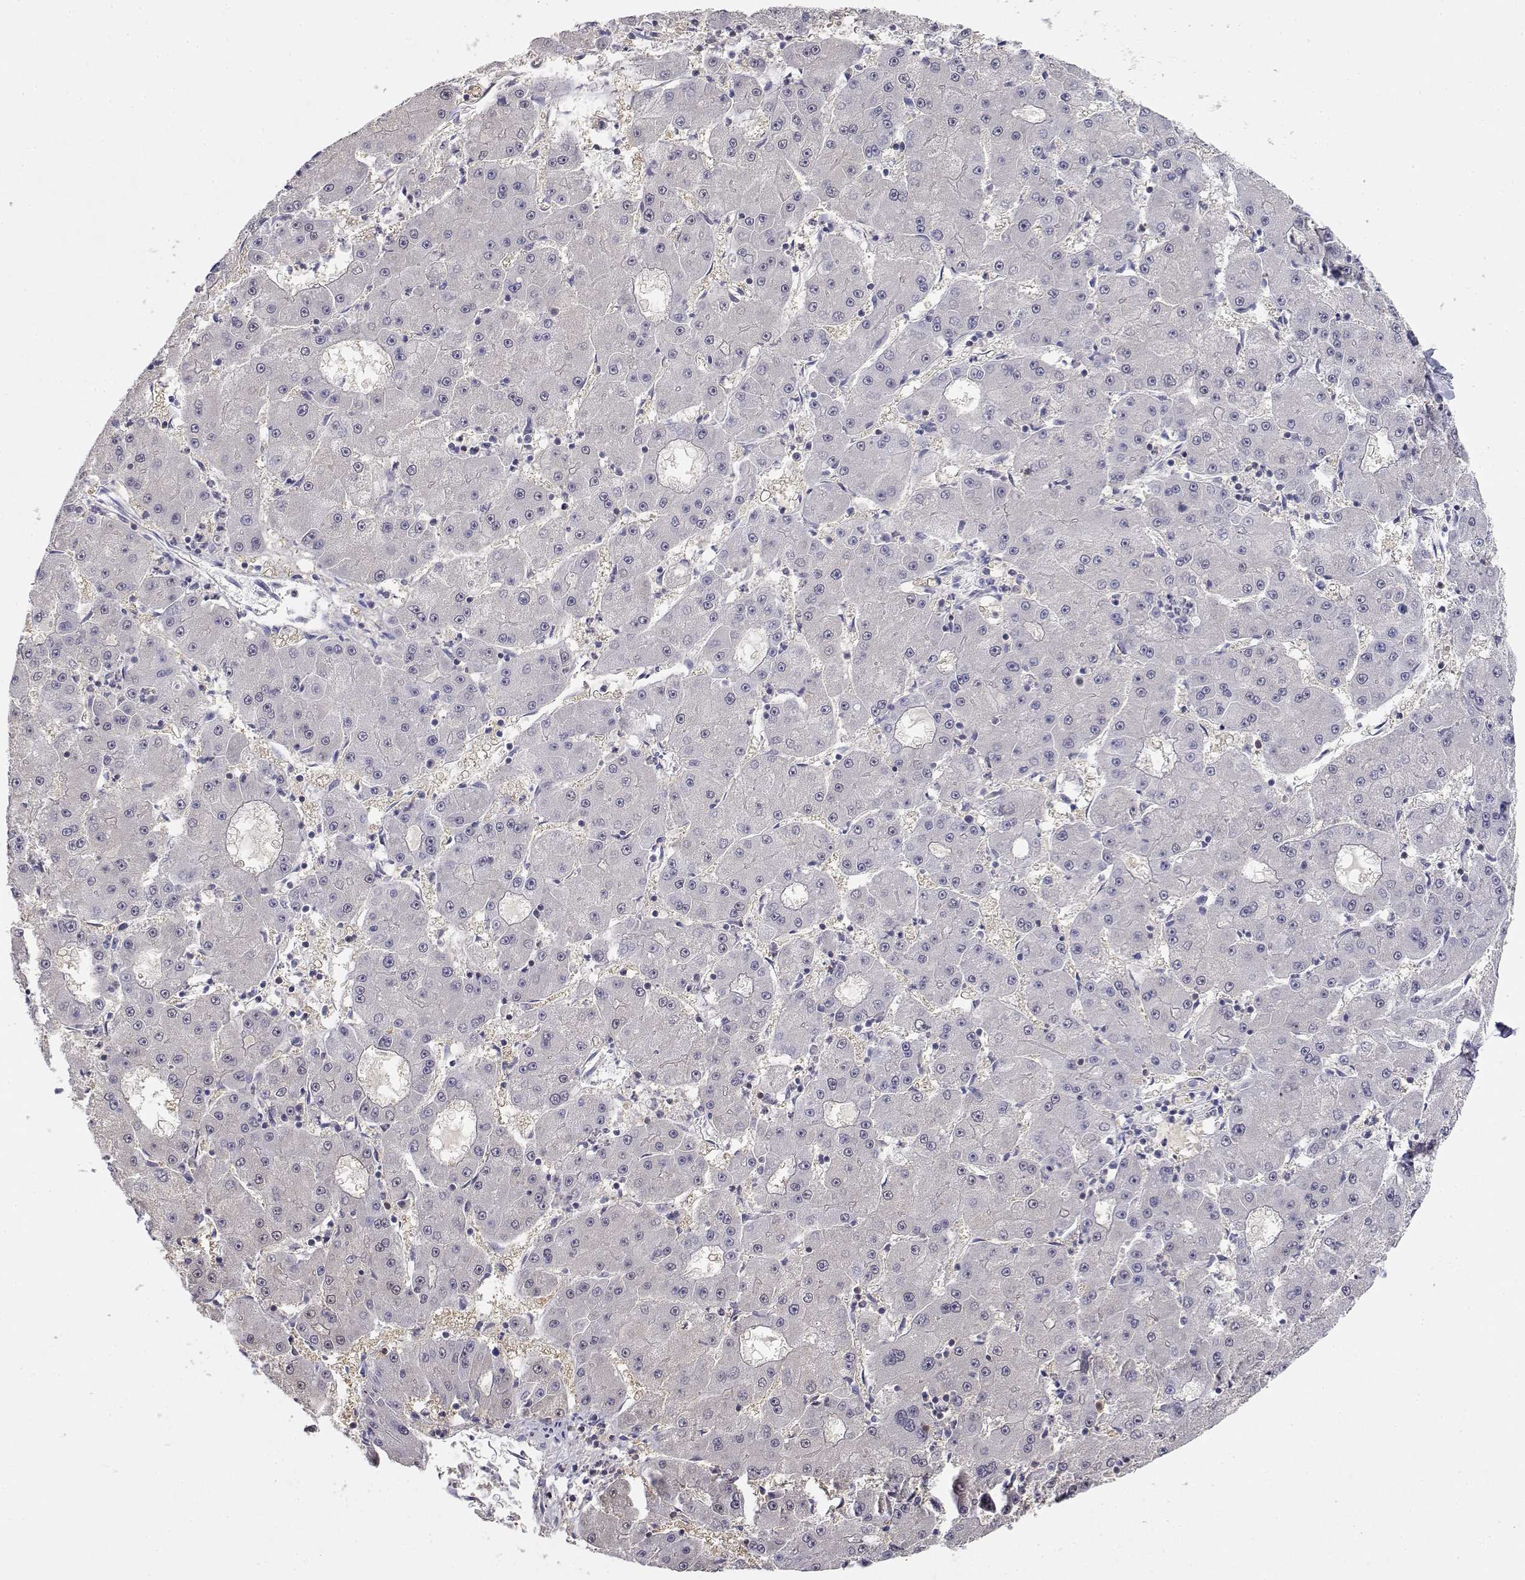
{"staining": {"intensity": "negative", "quantity": "none", "location": "none"}, "tissue": "liver cancer", "cell_type": "Tumor cells", "image_type": "cancer", "snomed": [{"axis": "morphology", "description": "Carcinoma, Hepatocellular, NOS"}, {"axis": "topography", "description": "Liver"}], "caption": "Tumor cells are negative for brown protein staining in hepatocellular carcinoma (liver). The staining was performed using DAB (3,3'-diaminobenzidine) to visualize the protein expression in brown, while the nuclei were stained in blue with hematoxylin (Magnification: 20x).", "gene": "ADA", "patient": {"sex": "male", "age": 73}}